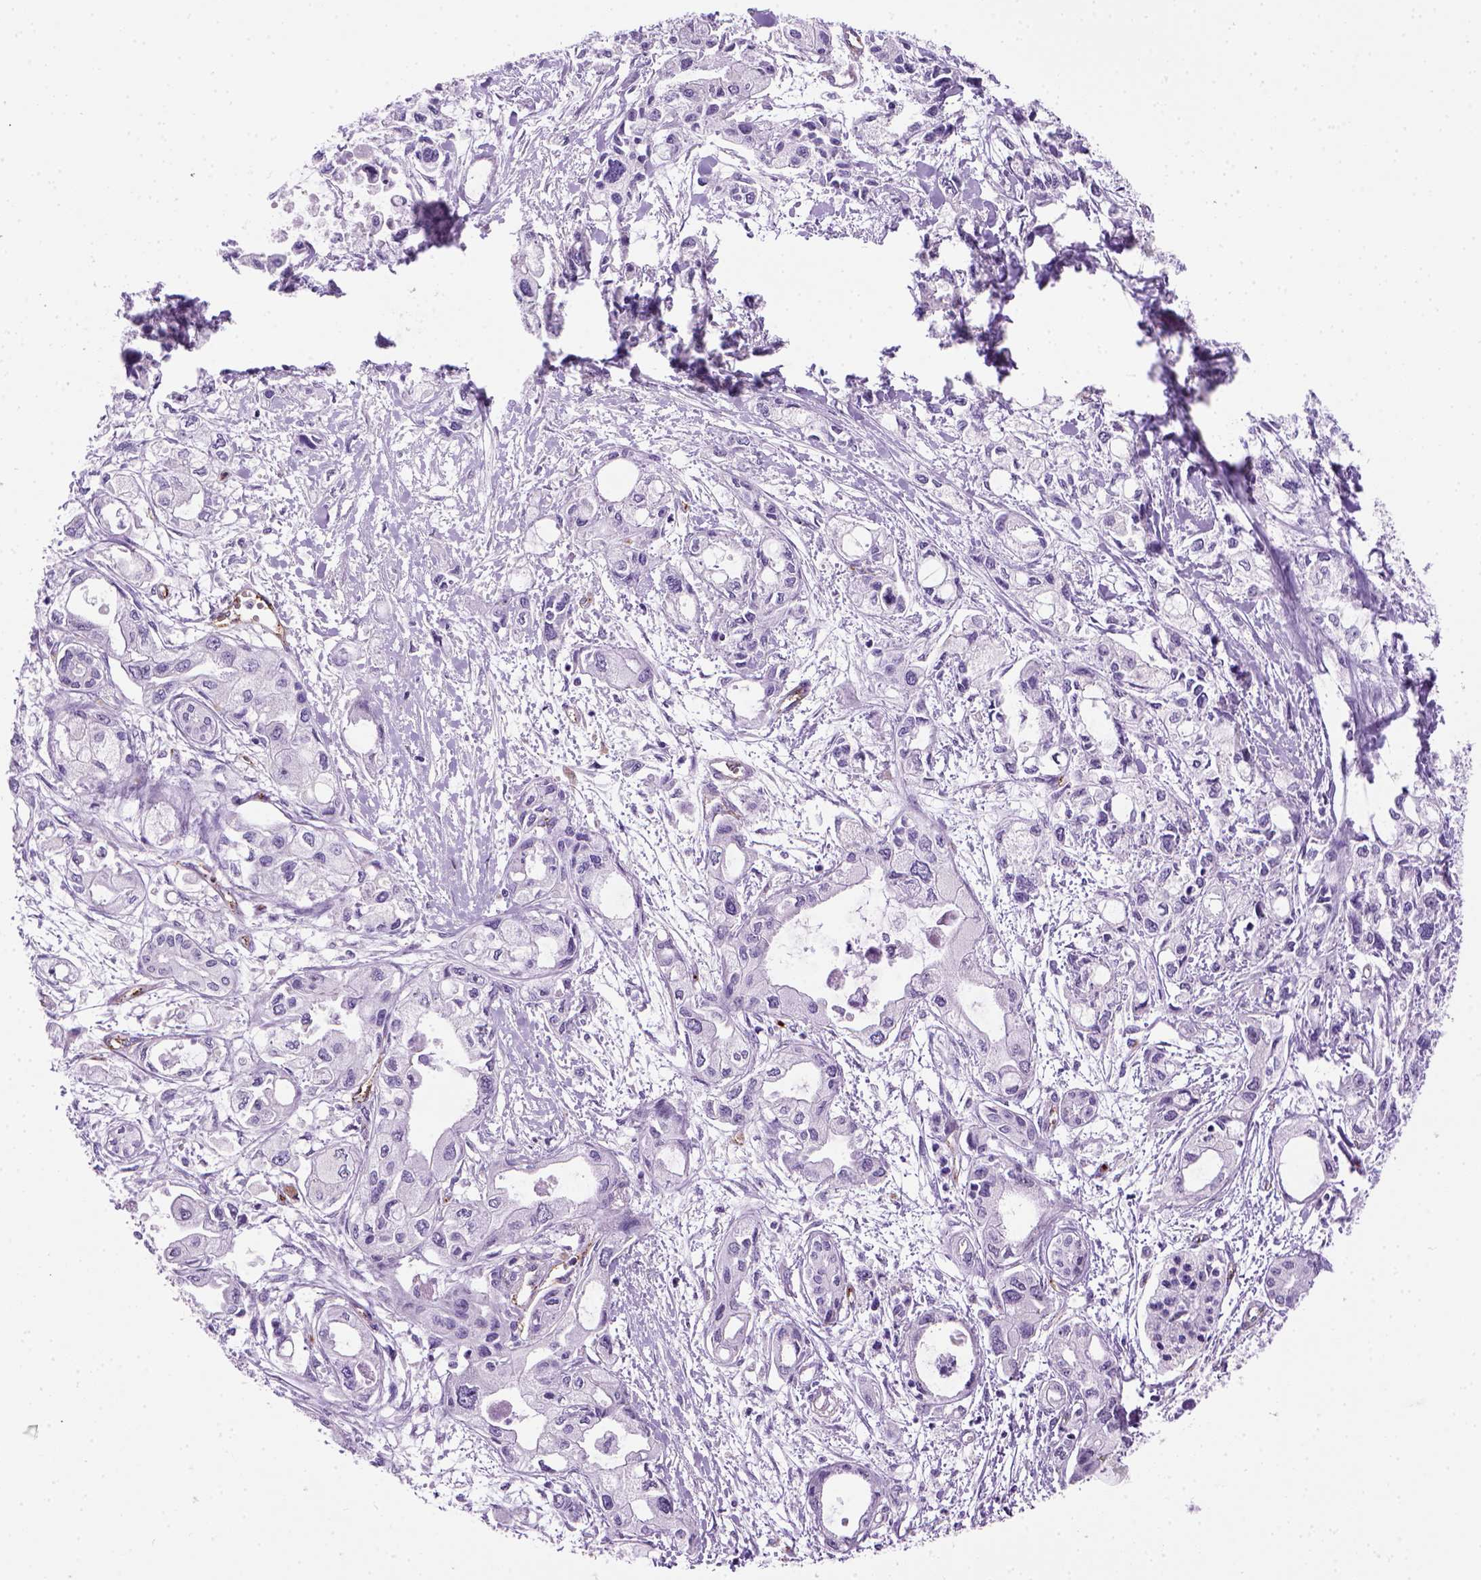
{"staining": {"intensity": "negative", "quantity": "none", "location": "none"}, "tissue": "pancreatic cancer", "cell_type": "Tumor cells", "image_type": "cancer", "snomed": [{"axis": "morphology", "description": "Adenocarcinoma, NOS"}, {"axis": "topography", "description": "Pancreas"}], "caption": "Immunohistochemistry image of human pancreatic cancer stained for a protein (brown), which exhibits no staining in tumor cells. Brightfield microscopy of IHC stained with DAB (3,3'-diaminobenzidine) (brown) and hematoxylin (blue), captured at high magnification.", "gene": "VWF", "patient": {"sex": "female", "age": 61}}